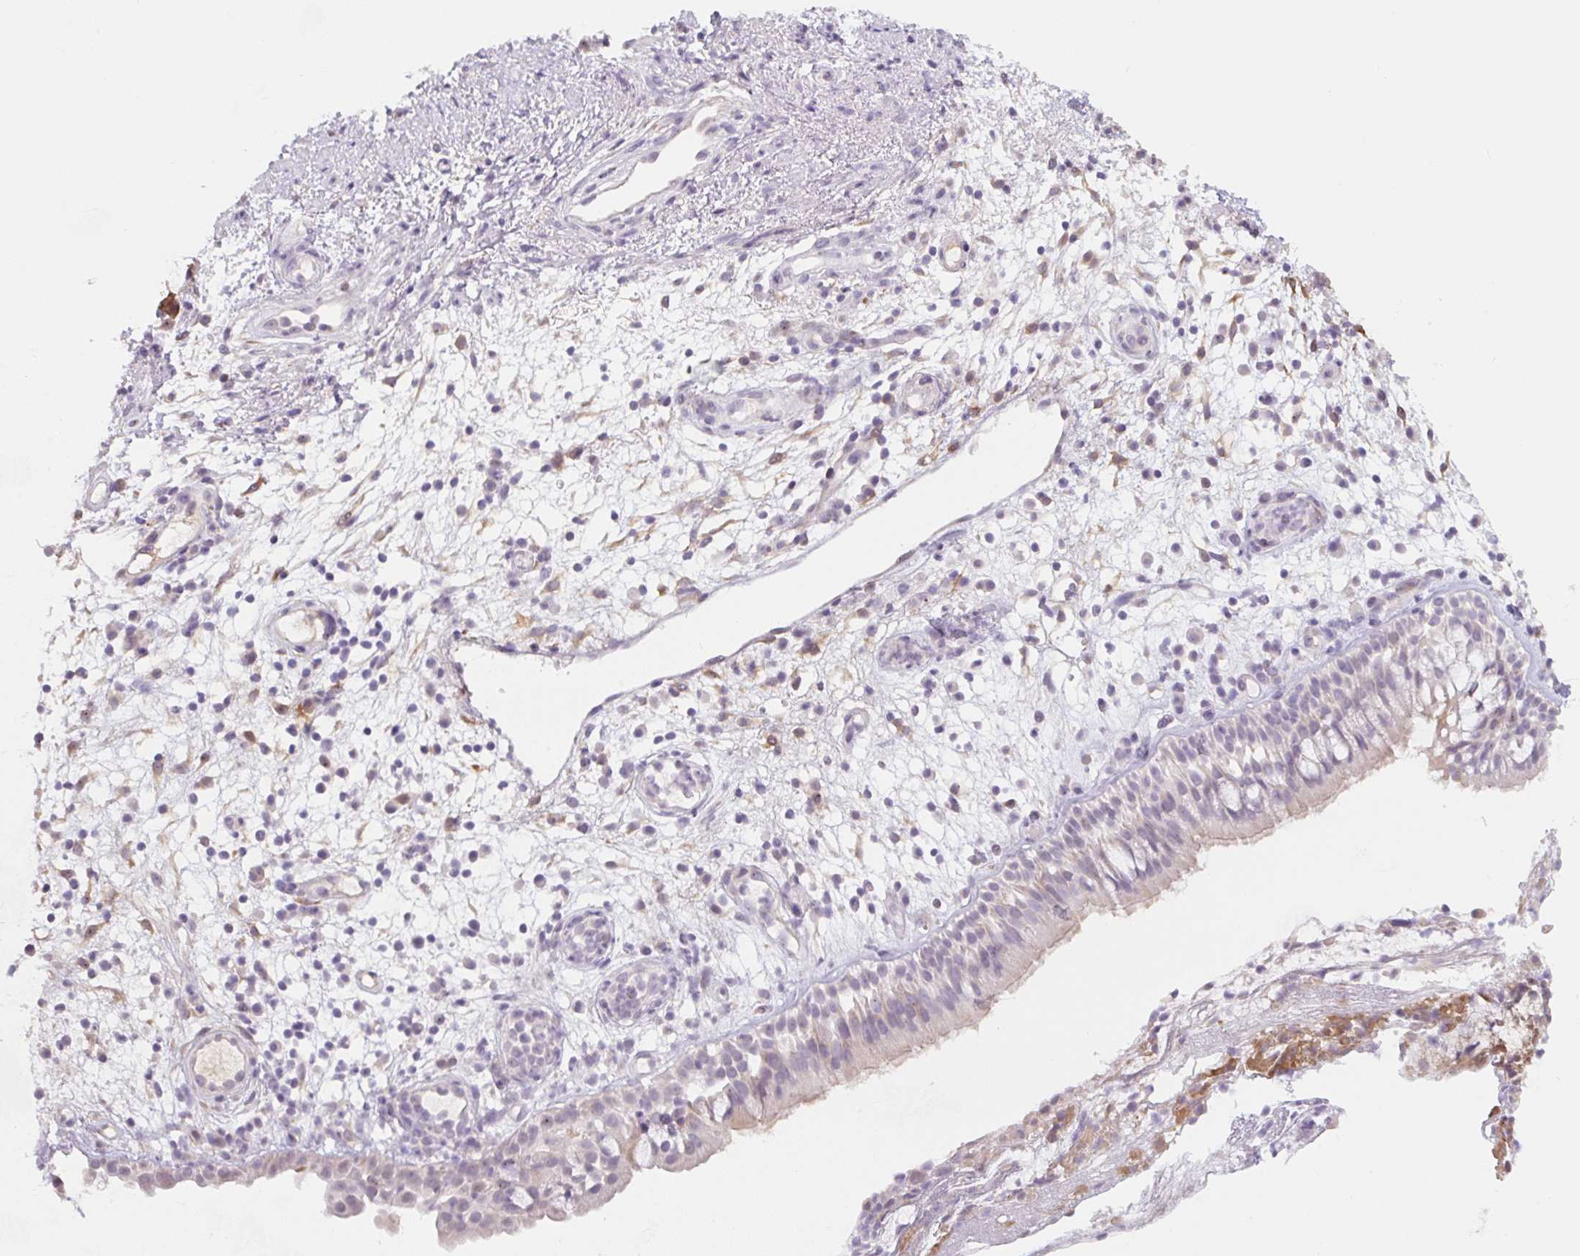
{"staining": {"intensity": "weak", "quantity": "25%-75%", "location": "cytoplasmic/membranous,nuclear"}, "tissue": "nasopharynx", "cell_type": "Respiratory epithelial cells", "image_type": "normal", "snomed": [{"axis": "morphology", "description": "Normal tissue, NOS"}, {"axis": "morphology", "description": "Inflammation, NOS"}, {"axis": "topography", "description": "Nasopharynx"}], "caption": "Normal nasopharynx exhibits weak cytoplasmic/membranous,nuclear staining in about 25%-75% of respiratory epithelial cells.", "gene": "MIA2", "patient": {"sex": "male", "age": 54}}